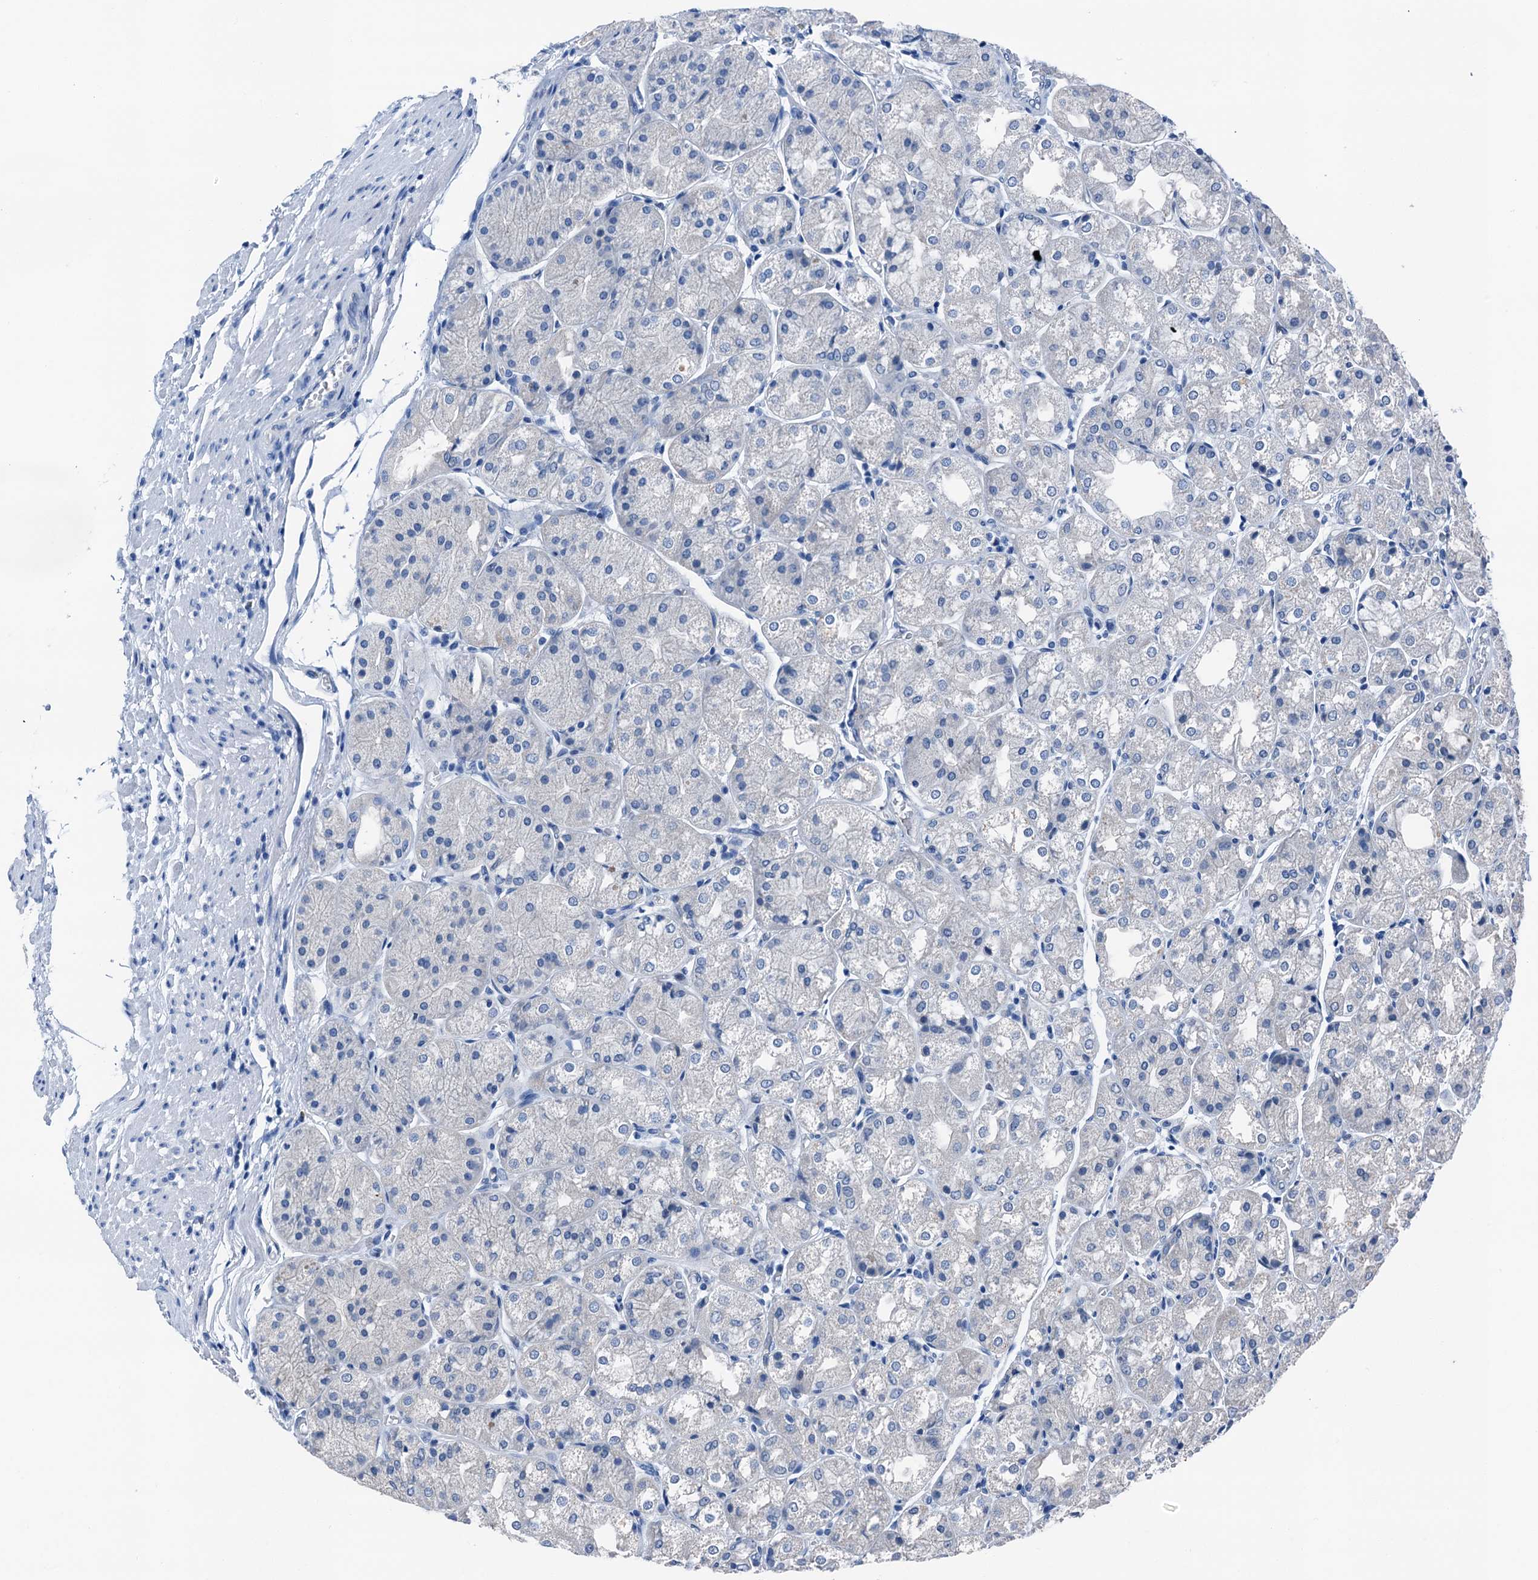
{"staining": {"intensity": "negative", "quantity": "none", "location": "none"}, "tissue": "stomach", "cell_type": "Glandular cells", "image_type": "normal", "snomed": [{"axis": "morphology", "description": "Normal tissue, NOS"}, {"axis": "topography", "description": "Stomach, upper"}], "caption": "Immunohistochemistry (IHC) image of unremarkable human stomach stained for a protein (brown), which shows no staining in glandular cells. (Stains: DAB (3,3'-diaminobenzidine) immunohistochemistry (IHC) with hematoxylin counter stain, Microscopy: brightfield microscopy at high magnification).", "gene": "CBLN3", "patient": {"sex": "male", "age": 72}}